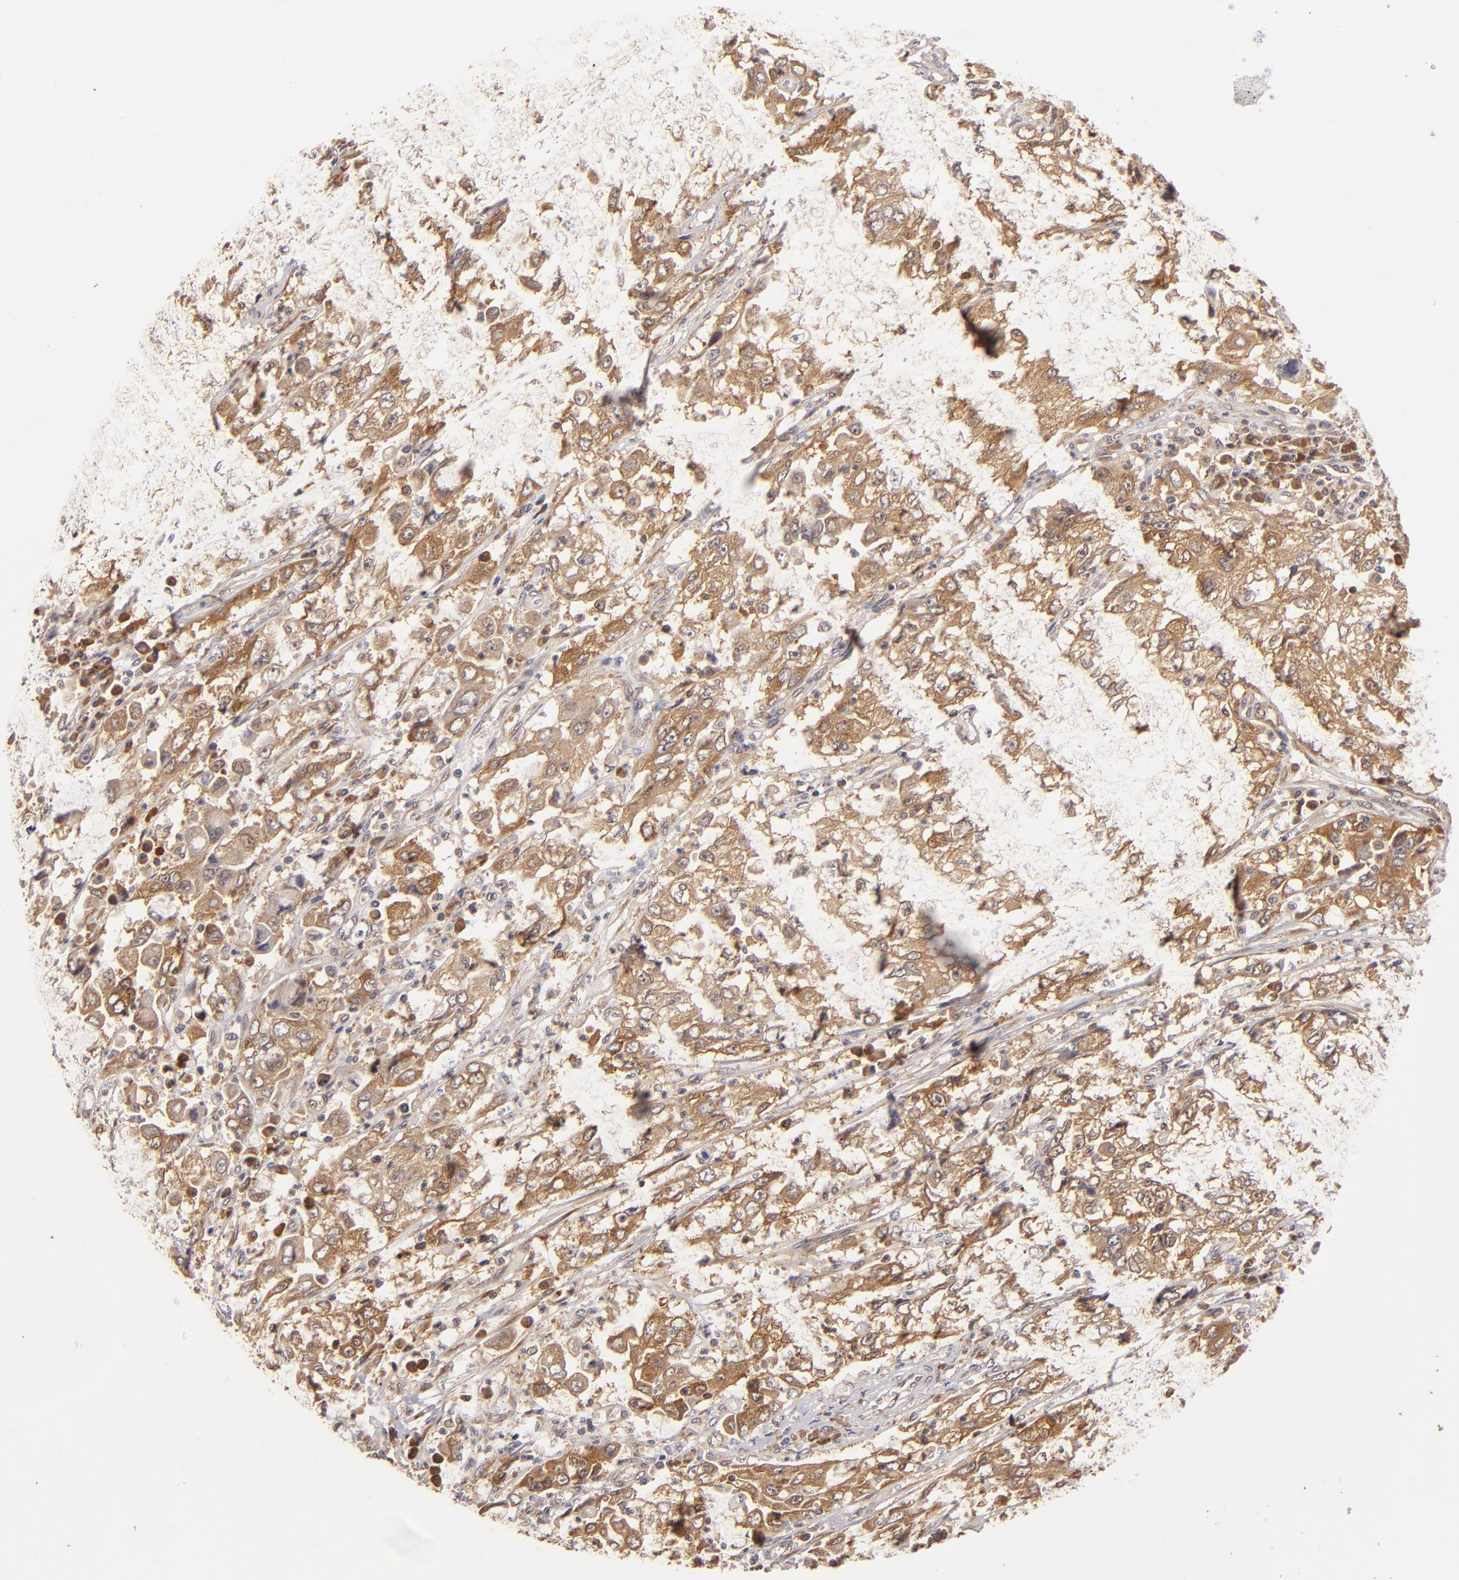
{"staining": {"intensity": "moderate", "quantity": ">75%", "location": "cytoplasmic/membranous"}, "tissue": "cervical cancer", "cell_type": "Tumor cells", "image_type": "cancer", "snomed": [{"axis": "morphology", "description": "Squamous cell carcinoma, NOS"}, {"axis": "topography", "description": "Cervix"}], "caption": "About >75% of tumor cells in cervical squamous cell carcinoma reveal moderate cytoplasmic/membranous protein positivity as visualized by brown immunohistochemical staining.", "gene": "MAPK3", "patient": {"sex": "female", "age": 36}}